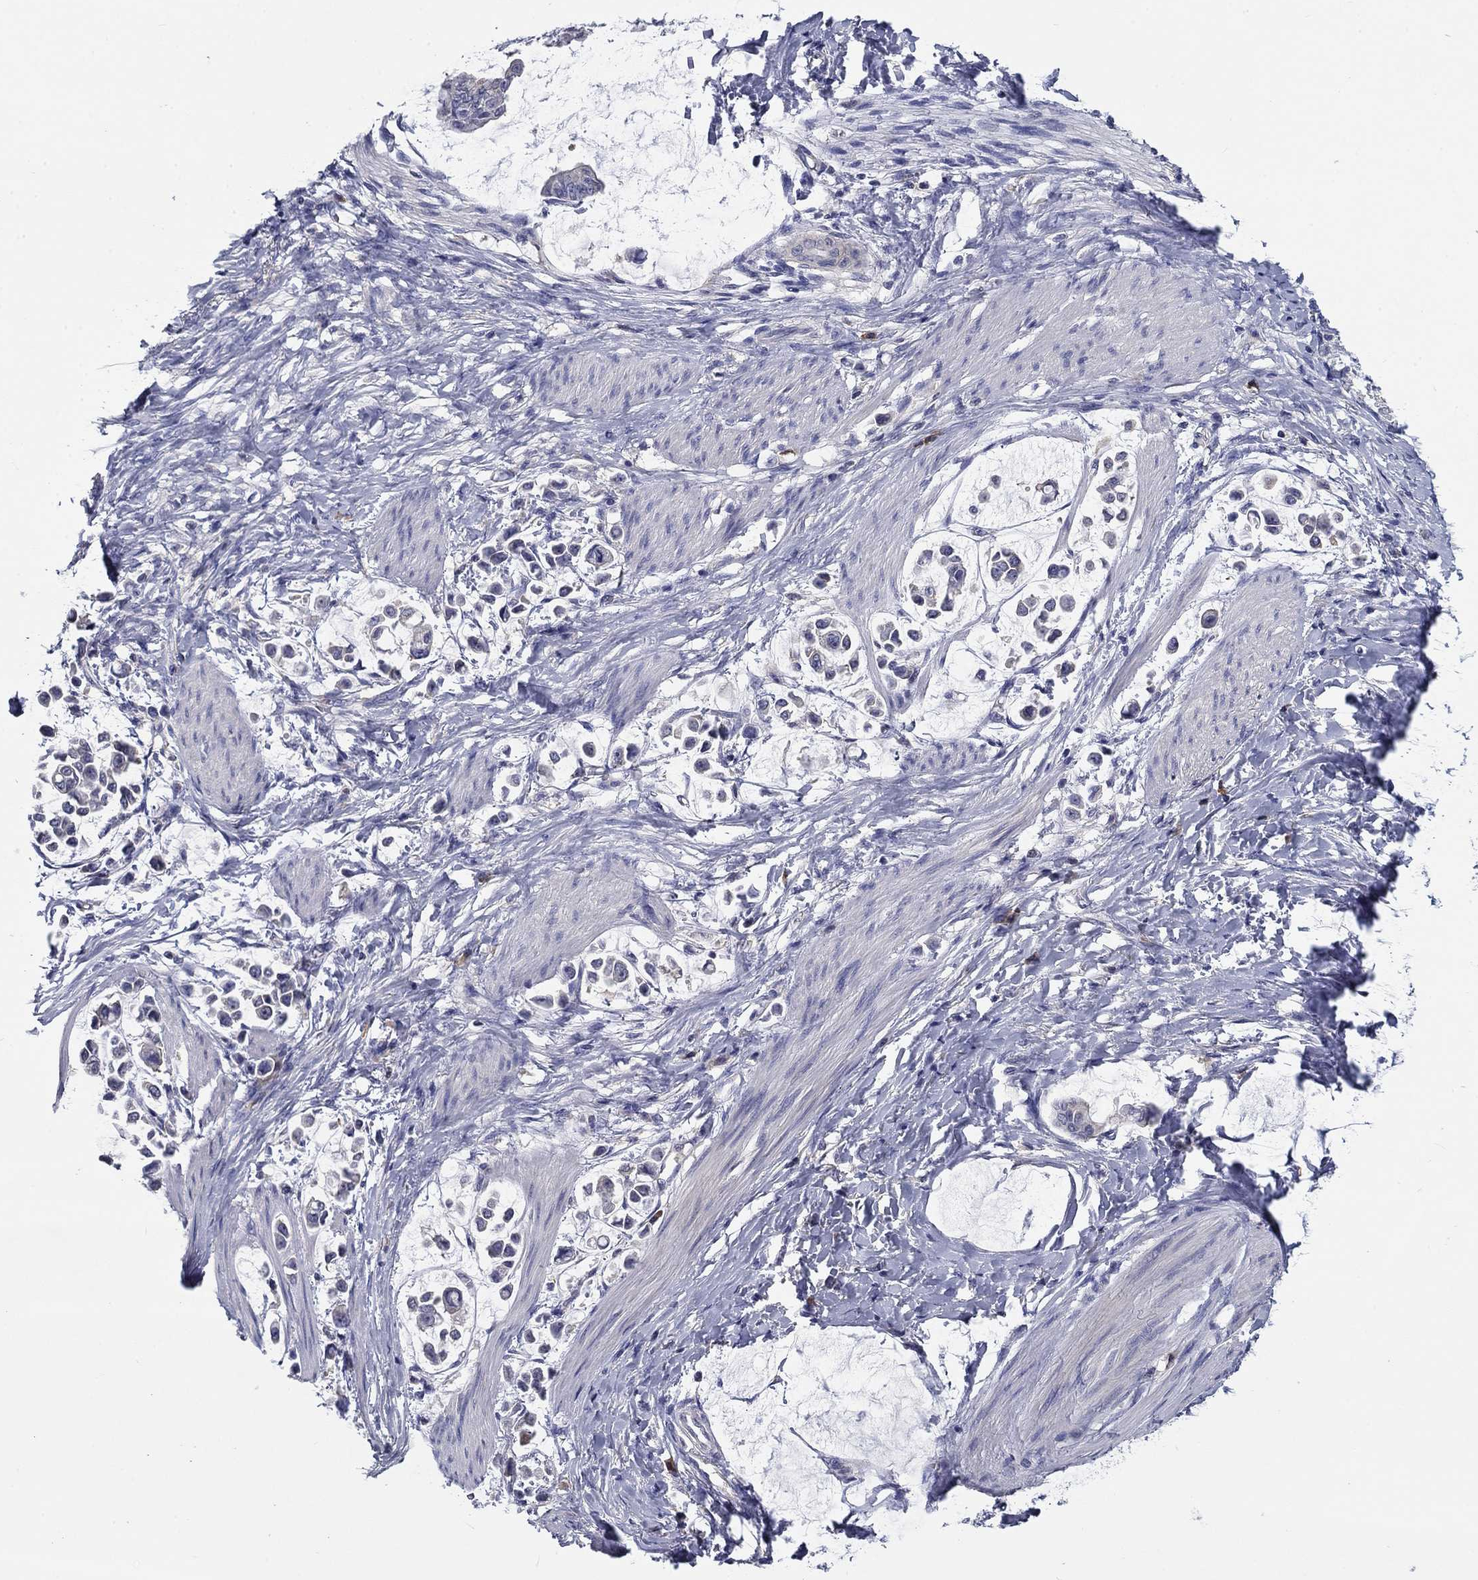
{"staining": {"intensity": "negative", "quantity": "none", "location": "none"}, "tissue": "stomach cancer", "cell_type": "Tumor cells", "image_type": "cancer", "snomed": [{"axis": "morphology", "description": "Adenocarcinoma, NOS"}, {"axis": "topography", "description": "Stomach"}], "caption": "Immunohistochemistry of human adenocarcinoma (stomach) displays no staining in tumor cells.", "gene": "POU2F2", "patient": {"sex": "male", "age": 82}}